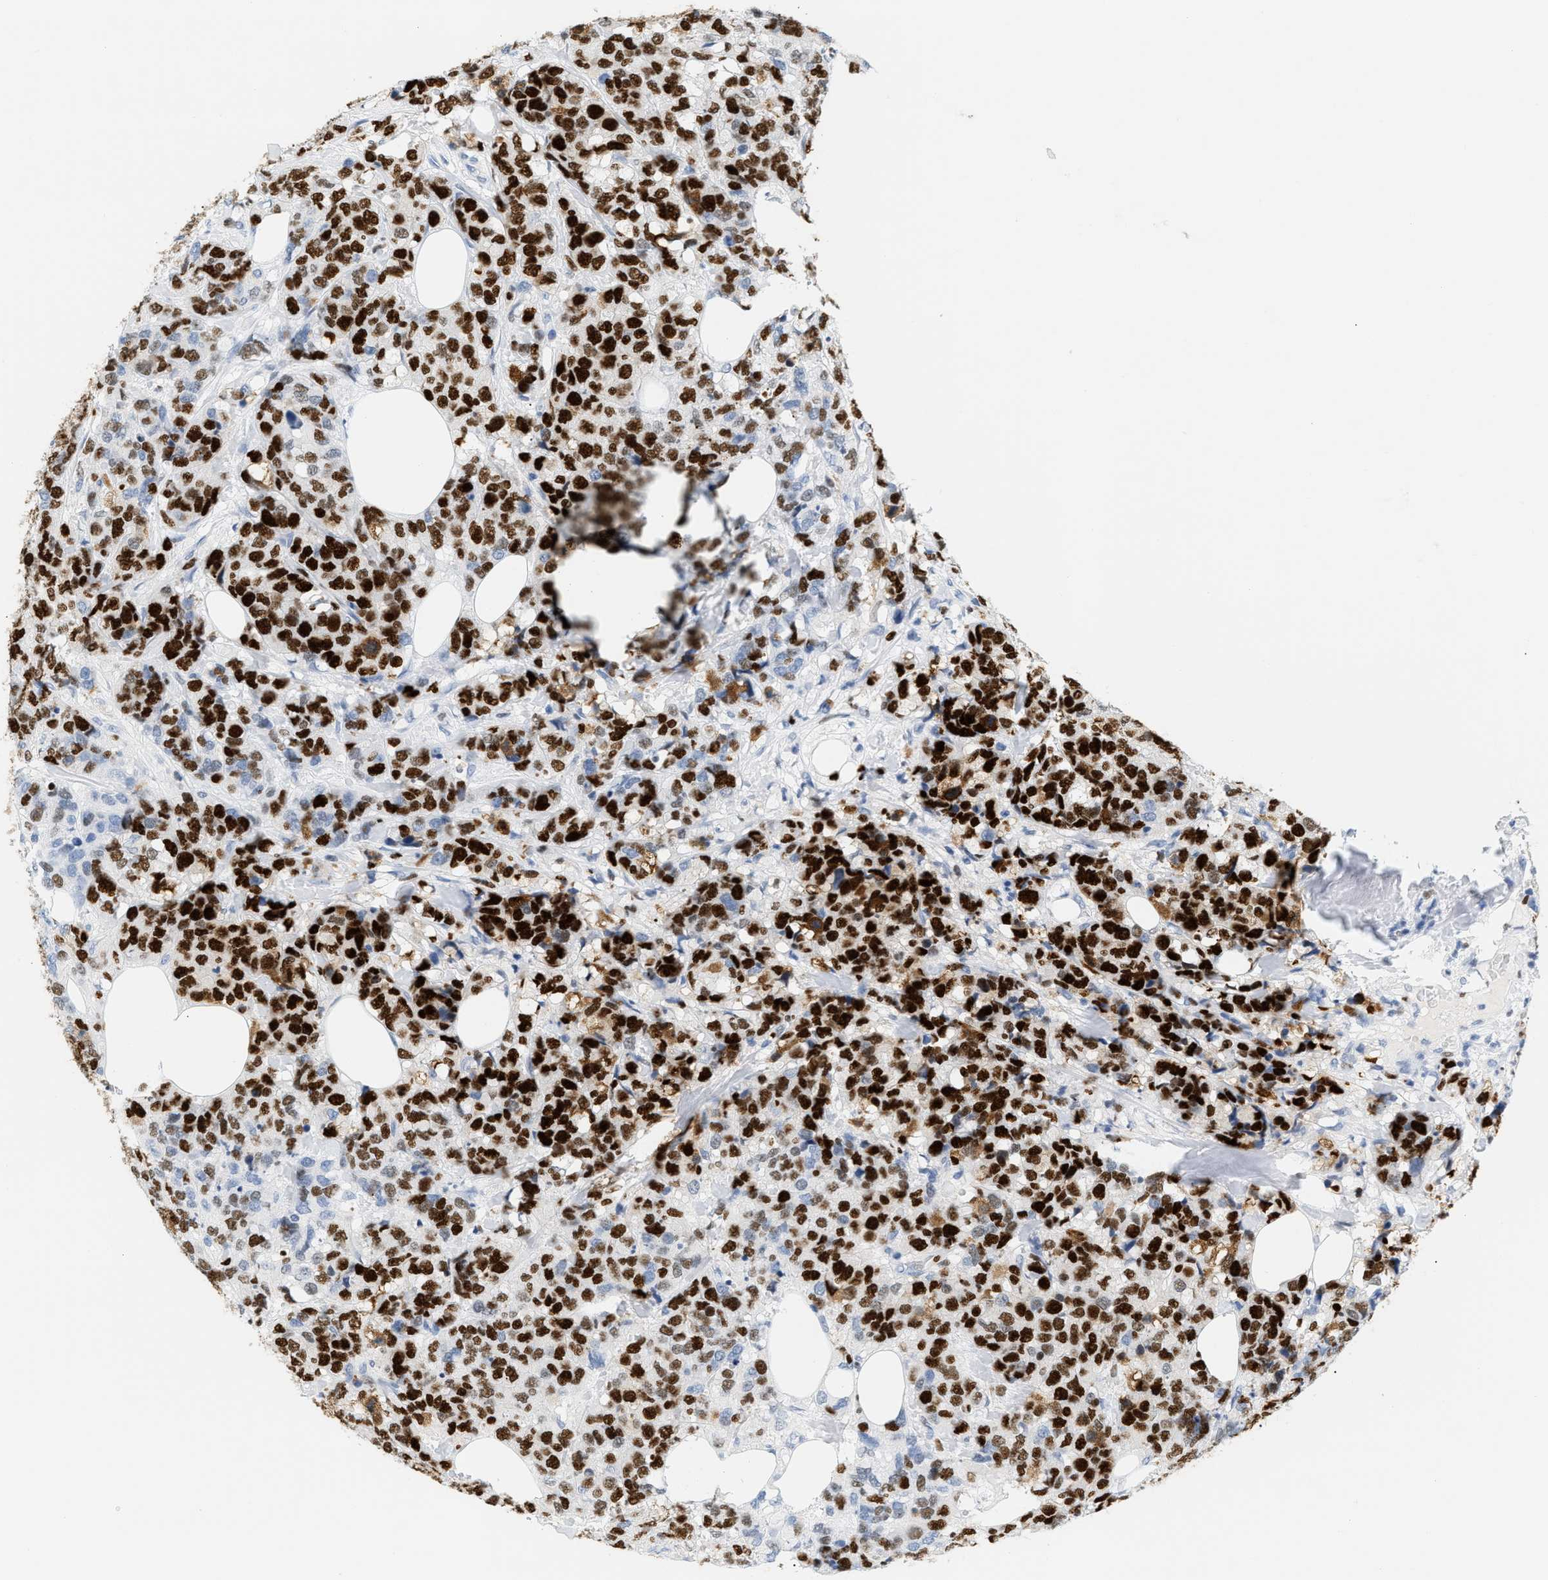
{"staining": {"intensity": "strong", "quantity": ">75%", "location": "nuclear"}, "tissue": "breast cancer", "cell_type": "Tumor cells", "image_type": "cancer", "snomed": [{"axis": "morphology", "description": "Lobular carcinoma"}, {"axis": "topography", "description": "Breast"}], "caption": "The photomicrograph exhibits a brown stain indicating the presence of a protein in the nuclear of tumor cells in lobular carcinoma (breast).", "gene": "MCM7", "patient": {"sex": "female", "age": 59}}